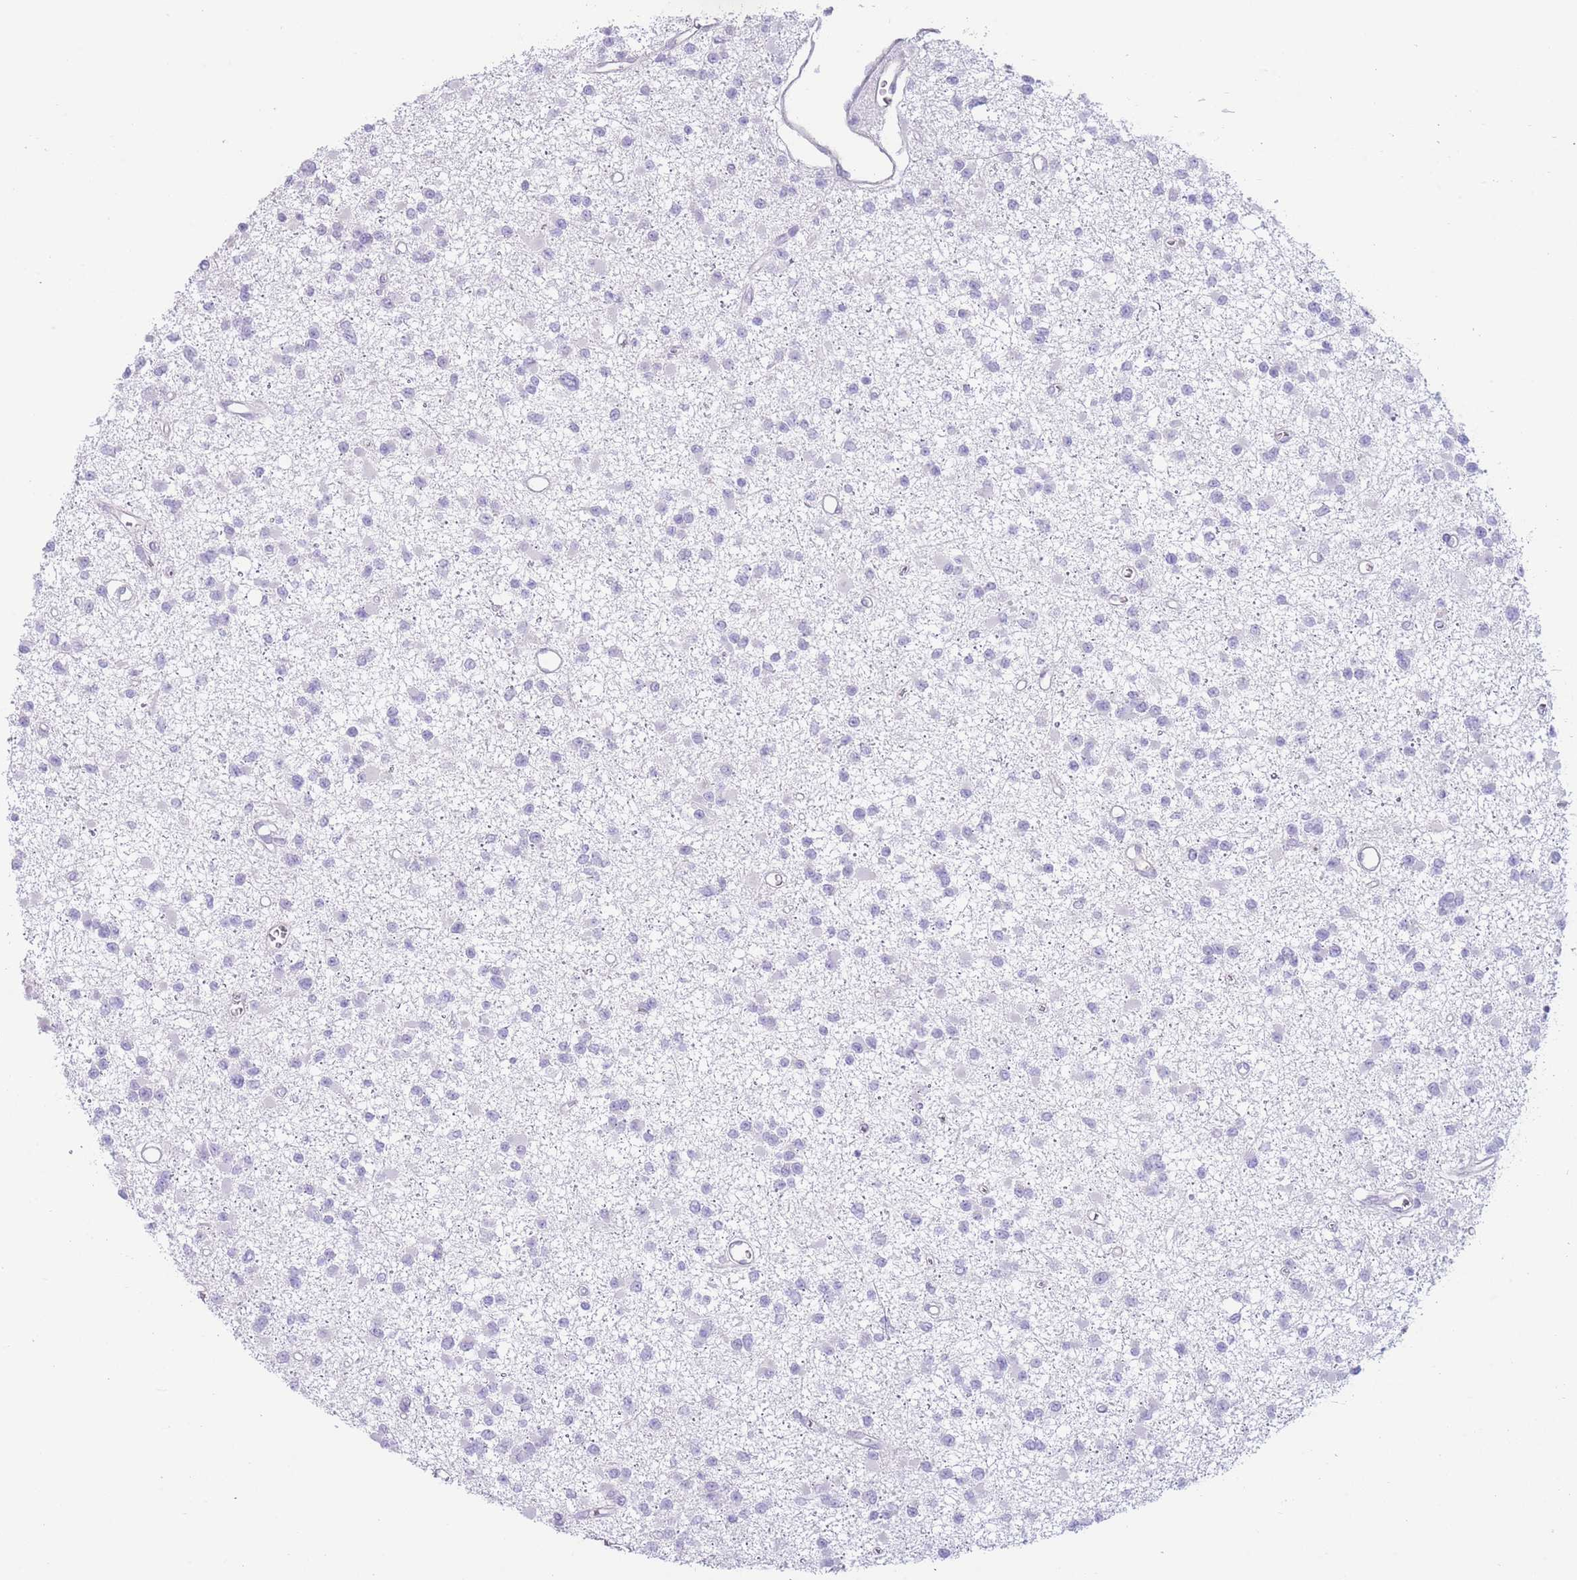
{"staining": {"intensity": "negative", "quantity": "none", "location": "none"}, "tissue": "glioma", "cell_type": "Tumor cells", "image_type": "cancer", "snomed": [{"axis": "morphology", "description": "Glioma, malignant, Low grade"}, {"axis": "topography", "description": "Brain"}], "caption": "Micrograph shows no significant protein staining in tumor cells of malignant glioma (low-grade). (DAB (3,3'-diaminobenzidine) immunohistochemistry (IHC) with hematoxylin counter stain).", "gene": "BHLHA15", "patient": {"sex": "female", "age": 22}}